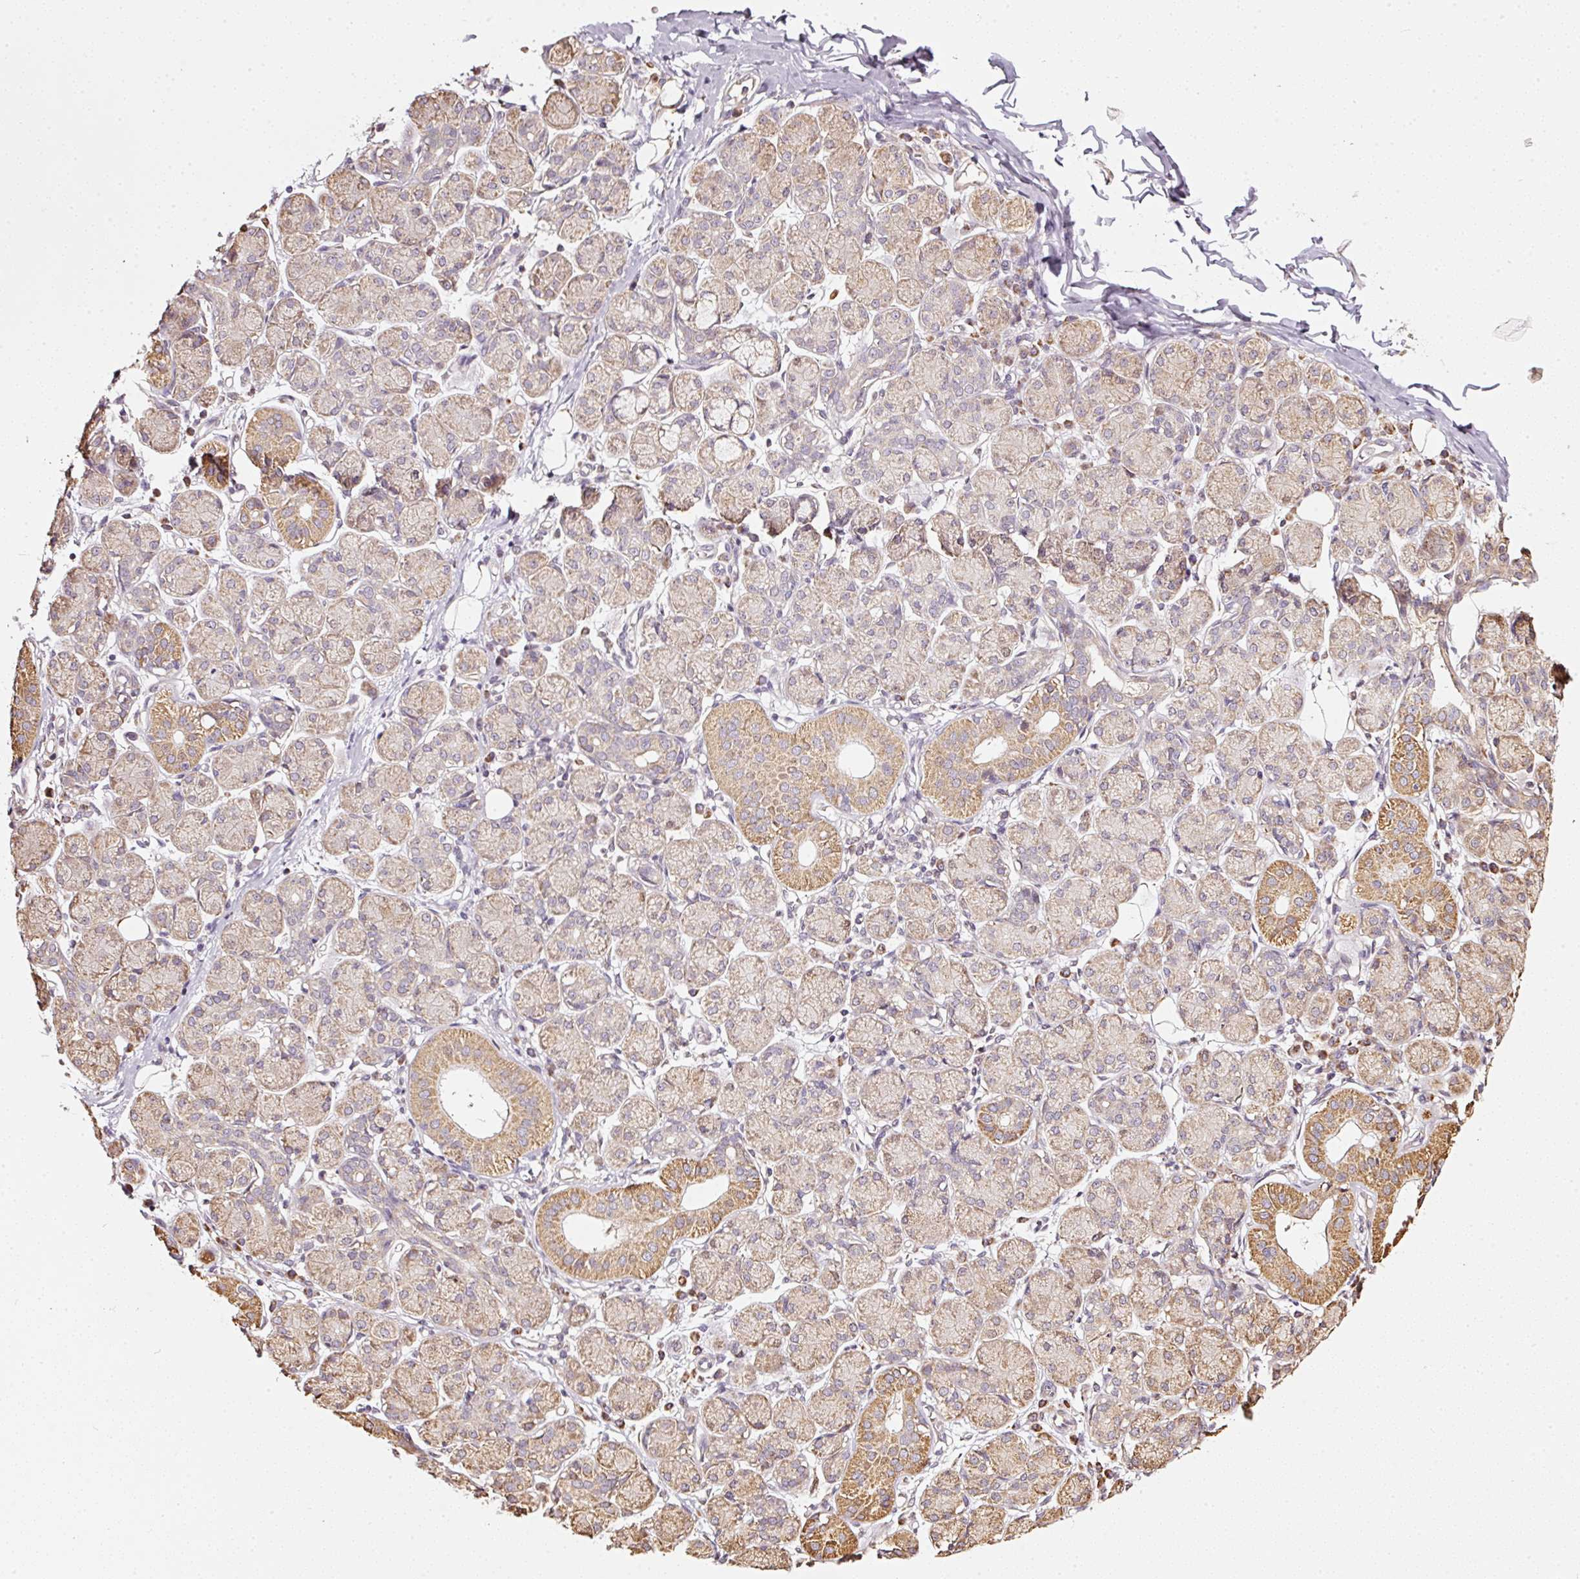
{"staining": {"intensity": "moderate", "quantity": "<25%", "location": "cytoplasmic/membranous"}, "tissue": "salivary gland", "cell_type": "Glandular cells", "image_type": "normal", "snomed": [{"axis": "morphology", "description": "Normal tissue, NOS"}, {"axis": "morphology", "description": "Inflammation, NOS"}, {"axis": "topography", "description": "Lymph node"}, {"axis": "topography", "description": "Salivary gland"}], "caption": "Protein staining by IHC demonstrates moderate cytoplasmic/membranous expression in about <25% of glandular cells in unremarkable salivary gland.", "gene": "RAB35", "patient": {"sex": "male", "age": 3}}